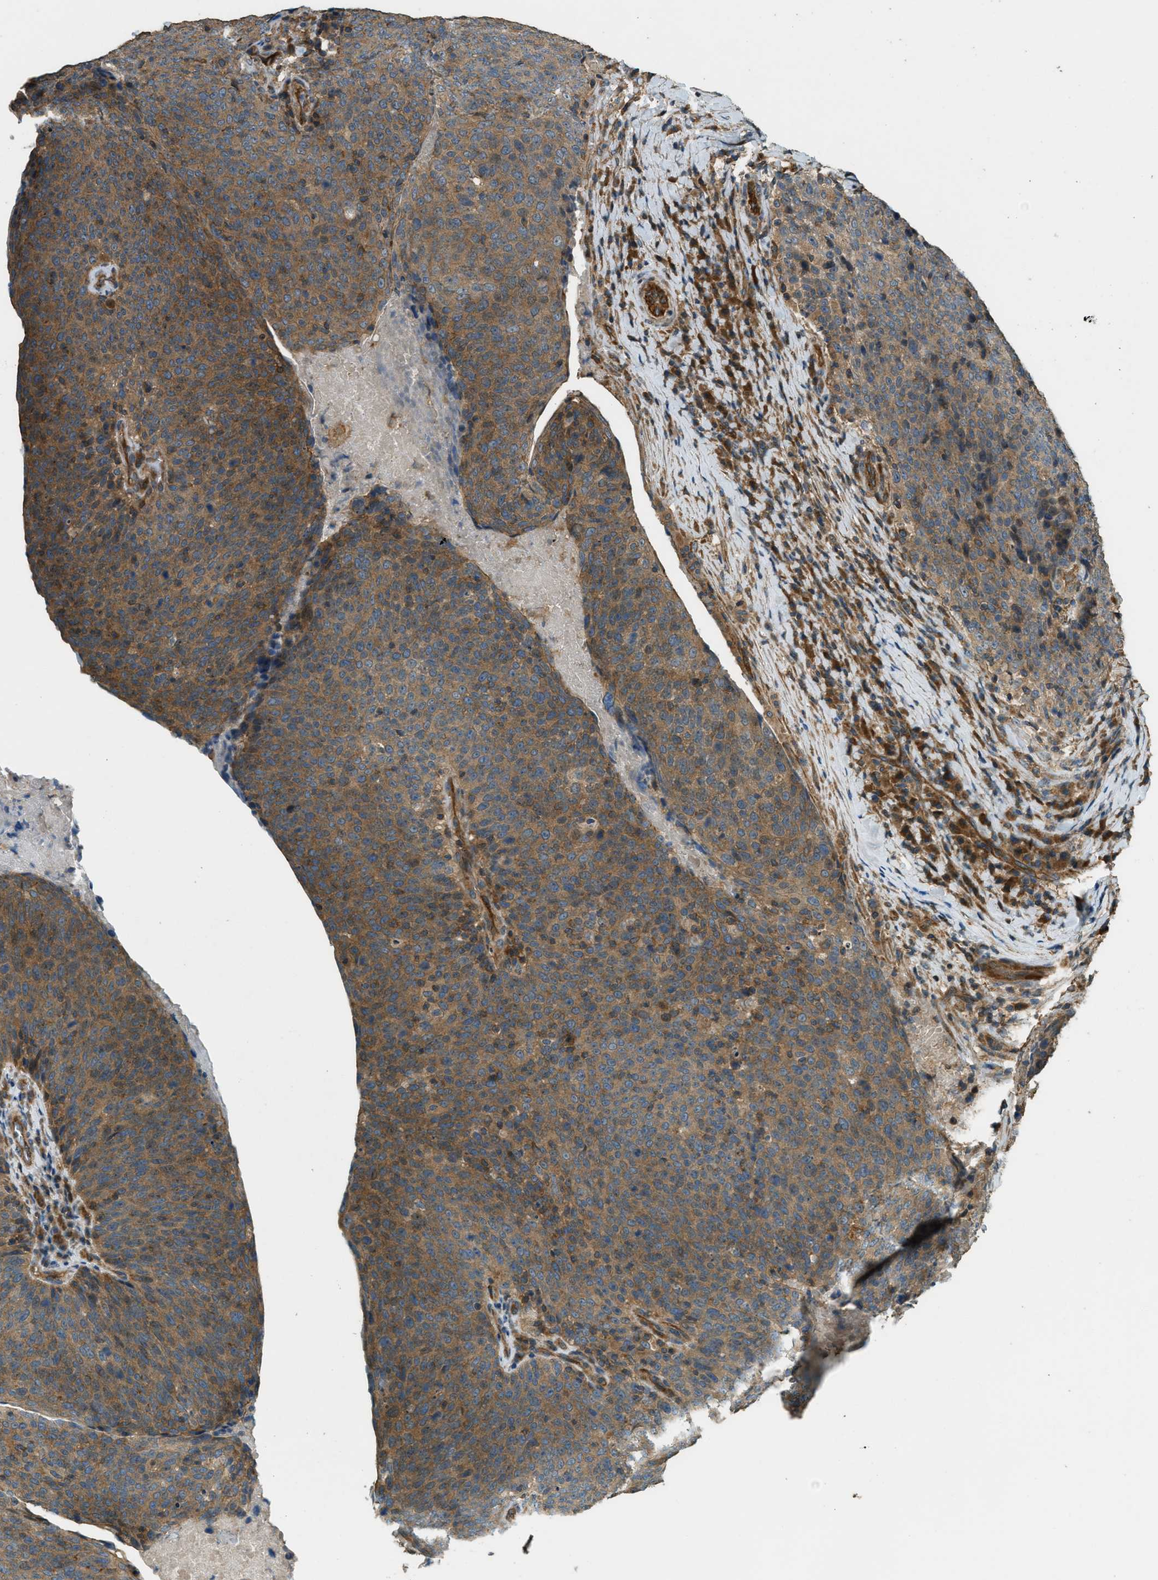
{"staining": {"intensity": "moderate", "quantity": ">75%", "location": "cytoplasmic/membranous"}, "tissue": "head and neck cancer", "cell_type": "Tumor cells", "image_type": "cancer", "snomed": [{"axis": "morphology", "description": "Squamous cell carcinoma, NOS"}, {"axis": "morphology", "description": "Squamous cell carcinoma, metastatic, NOS"}, {"axis": "topography", "description": "Lymph node"}, {"axis": "topography", "description": "Head-Neck"}], "caption": "Immunohistochemistry (IHC) photomicrograph of metastatic squamous cell carcinoma (head and neck) stained for a protein (brown), which demonstrates medium levels of moderate cytoplasmic/membranous staining in about >75% of tumor cells.", "gene": "MARS1", "patient": {"sex": "male", "age": 62}}